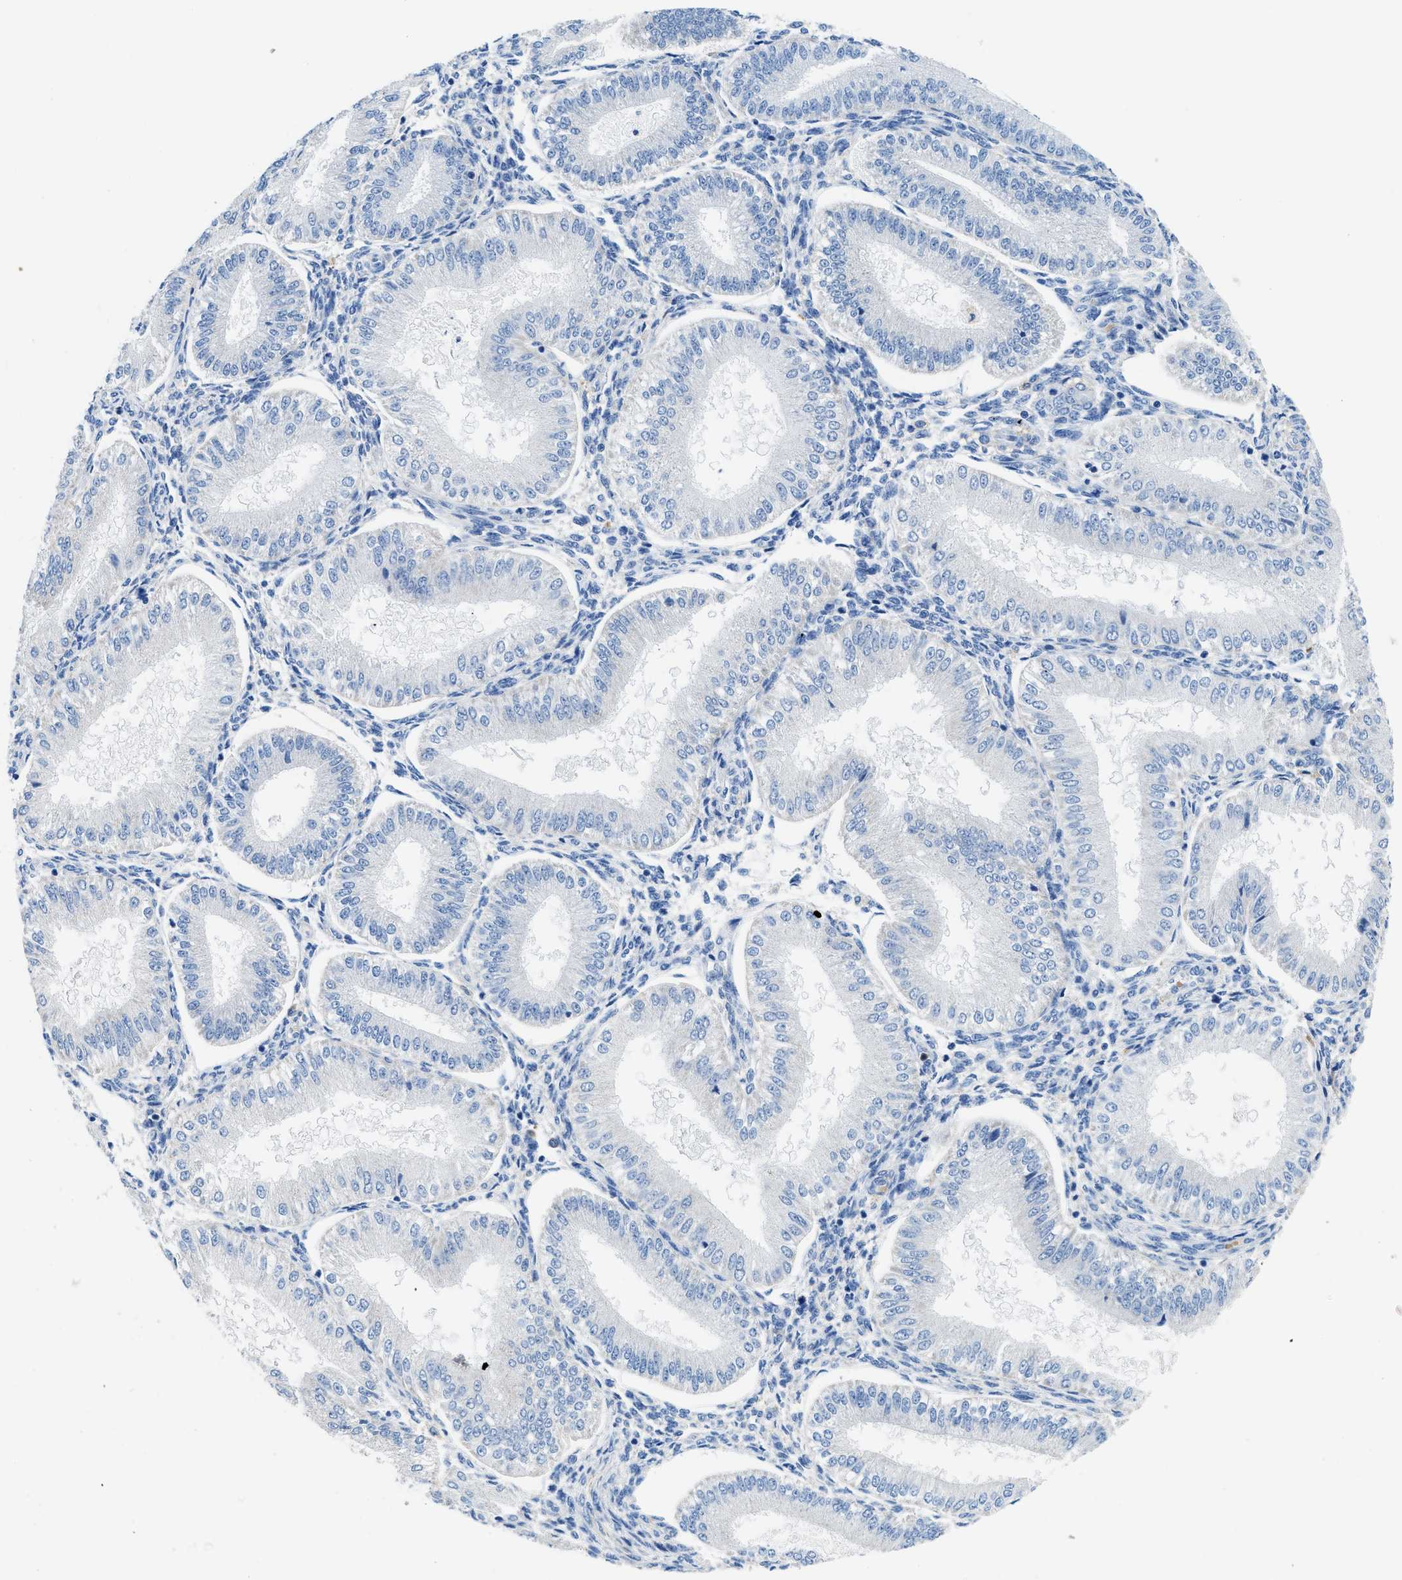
{"staining": {"intensity": "negative", "quantity": "none", "location": "none"}, "tissue": "endometrium", "cell_type": "Cells in endometrial stroma", "image_type": "normal", "snomed": [{"axis": "morphology", "description": "Normal tissue, NOS"}, {"axis": "topography", "description": "Endometrium"}], "caption": "DAB (3,3'-diaminobenzidine) immunohistochemical staining of normal human endometrium shows no significant expression in cells in endometrial stroma.", "gene": "NEB", "patient": {"sex": "female", "age": 39}}